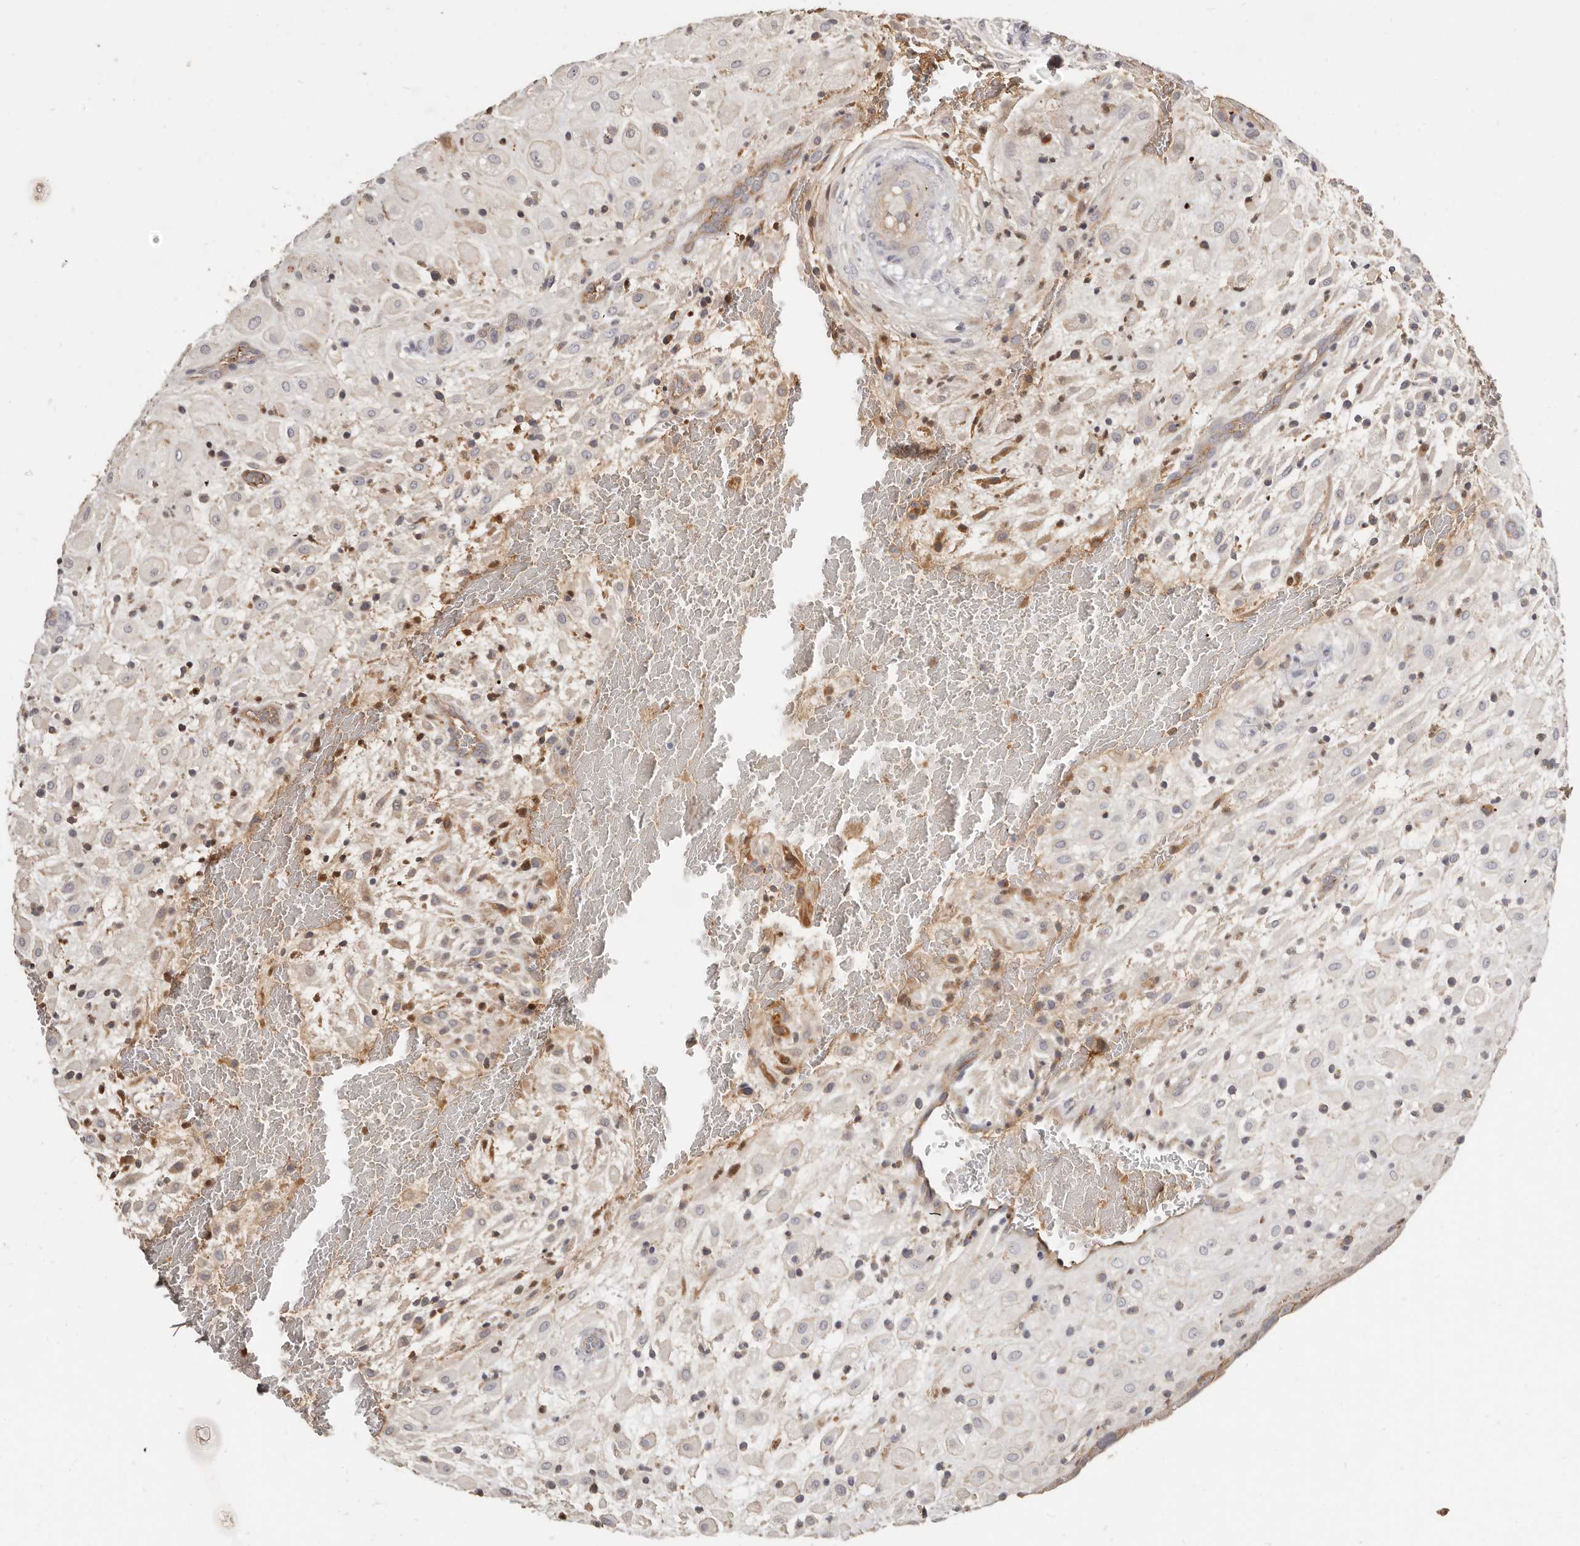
{"staining": {"intensity": "weak", "quantity": "<25%", "location": "cytoplasmic/membranous"}, "tissue": "placenta", "cell_type": "Decidual cells", "image_type": "normal", "snomed": [{"axis": "morphology", "description": "Normal tissue, NOS"}, {"axis": "topography", "description": "Placenta"}], "caption": "The micrograph exhibits no staining of decidual cells in normal placenta.", "gene": "MTFR2", "patient": {"sex": "female", "age": 35}}